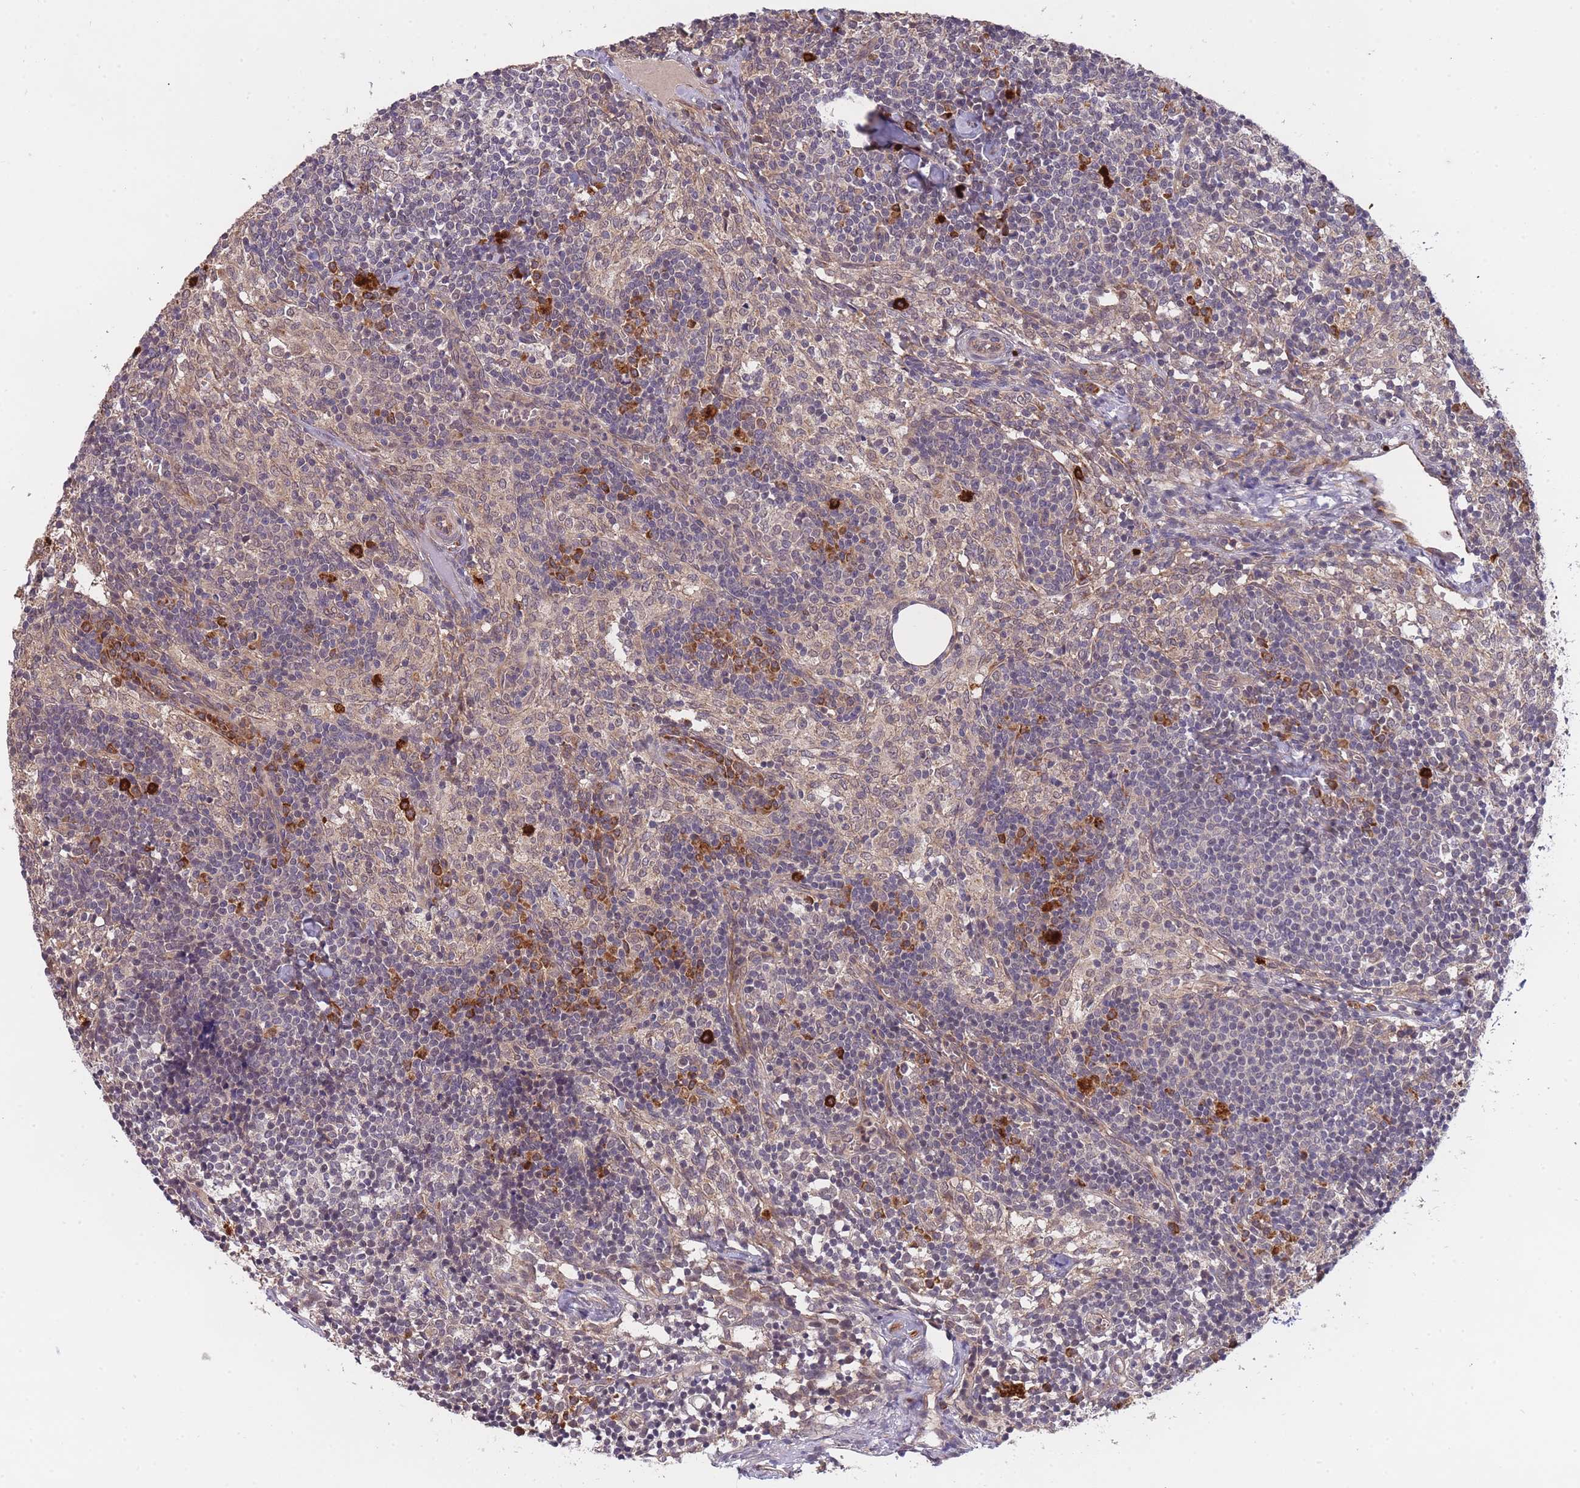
{"staining": {"intensity": "weak", "quantity": ">75%", "location": "cytoplasmic/membranous"}, "tissue": "lymph node", "cell_type": "Germinal center cells", "image_type": "normal", "snomed": [{"axis": "morphology", "description": "Normal tissue, NOS"}, {"axis": "topography", "description": "Lymph node"}], "caption": "A high-resolution image shows immunohistochemistry staining of benign lymph node, which shows weak cytoplasmic/membranous expression in approximately >75% of germinal center cells. (DAB (3,3'-diaminobenzidine) IHC with brightfield microscopy, high magnification).", "gene": "SMC6", "patient": {"sex": "female", "age": 30}}